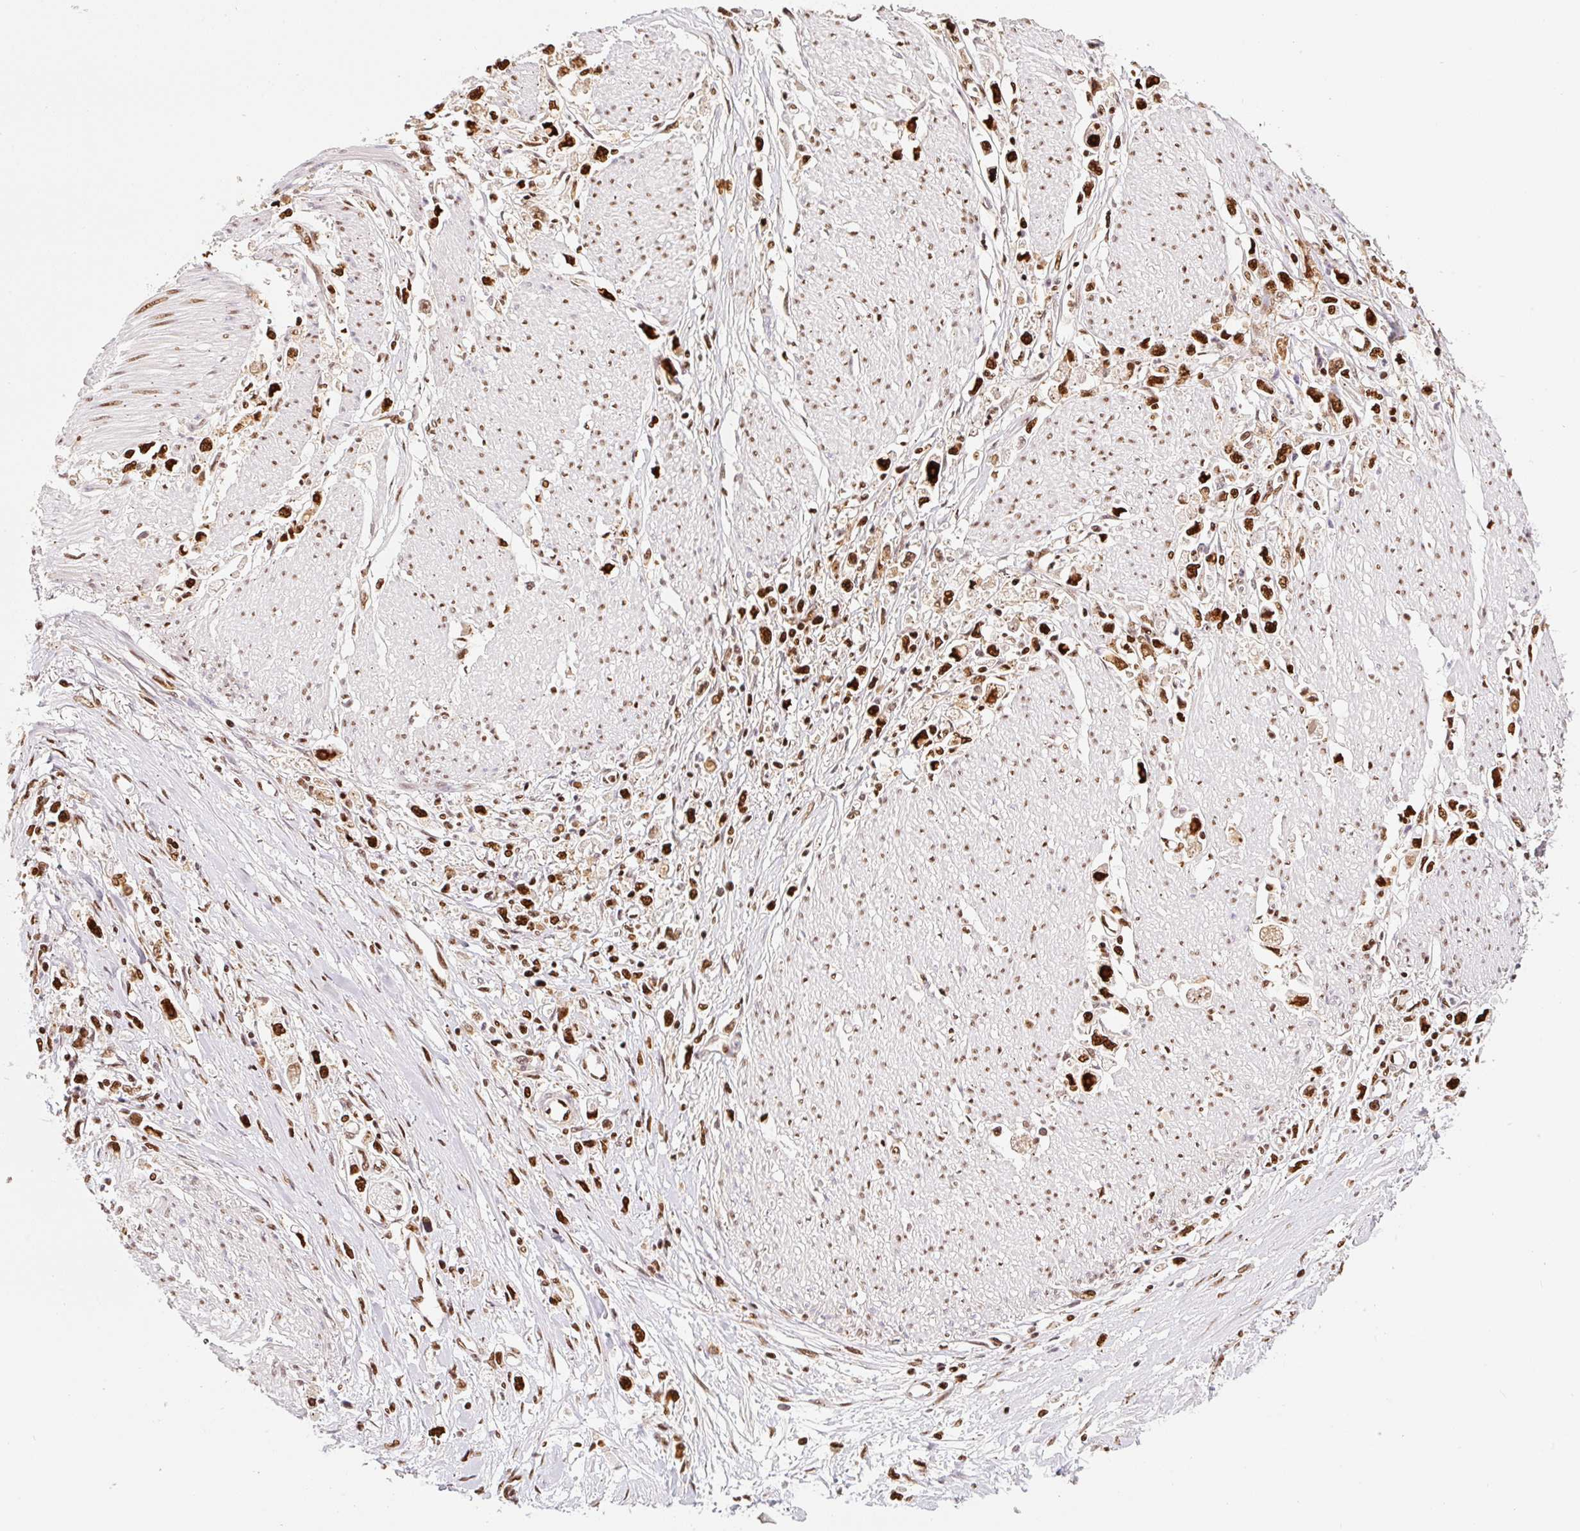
{"staining": {"intensity": "strong", "quantity": ">75%", "location": "nuclear"}, "tissue": "stomach cancer", "cell_type": "Tumor cells", "image_type": "cancer", "snomed": [{"axis": "morphology", "description": "Adenocarcinoma, NOS"}, {"axis": "topography", "description": "Stomach"}], "caption": "Immunohistochemistry (IHC) micrograph of stomach cancer stained for a protein (brown), which displays high levels of strong nuclear staining in about >75% of tumor cells.", "gene": "GPR139", "patient": {"sex": "female", "age": 59}}